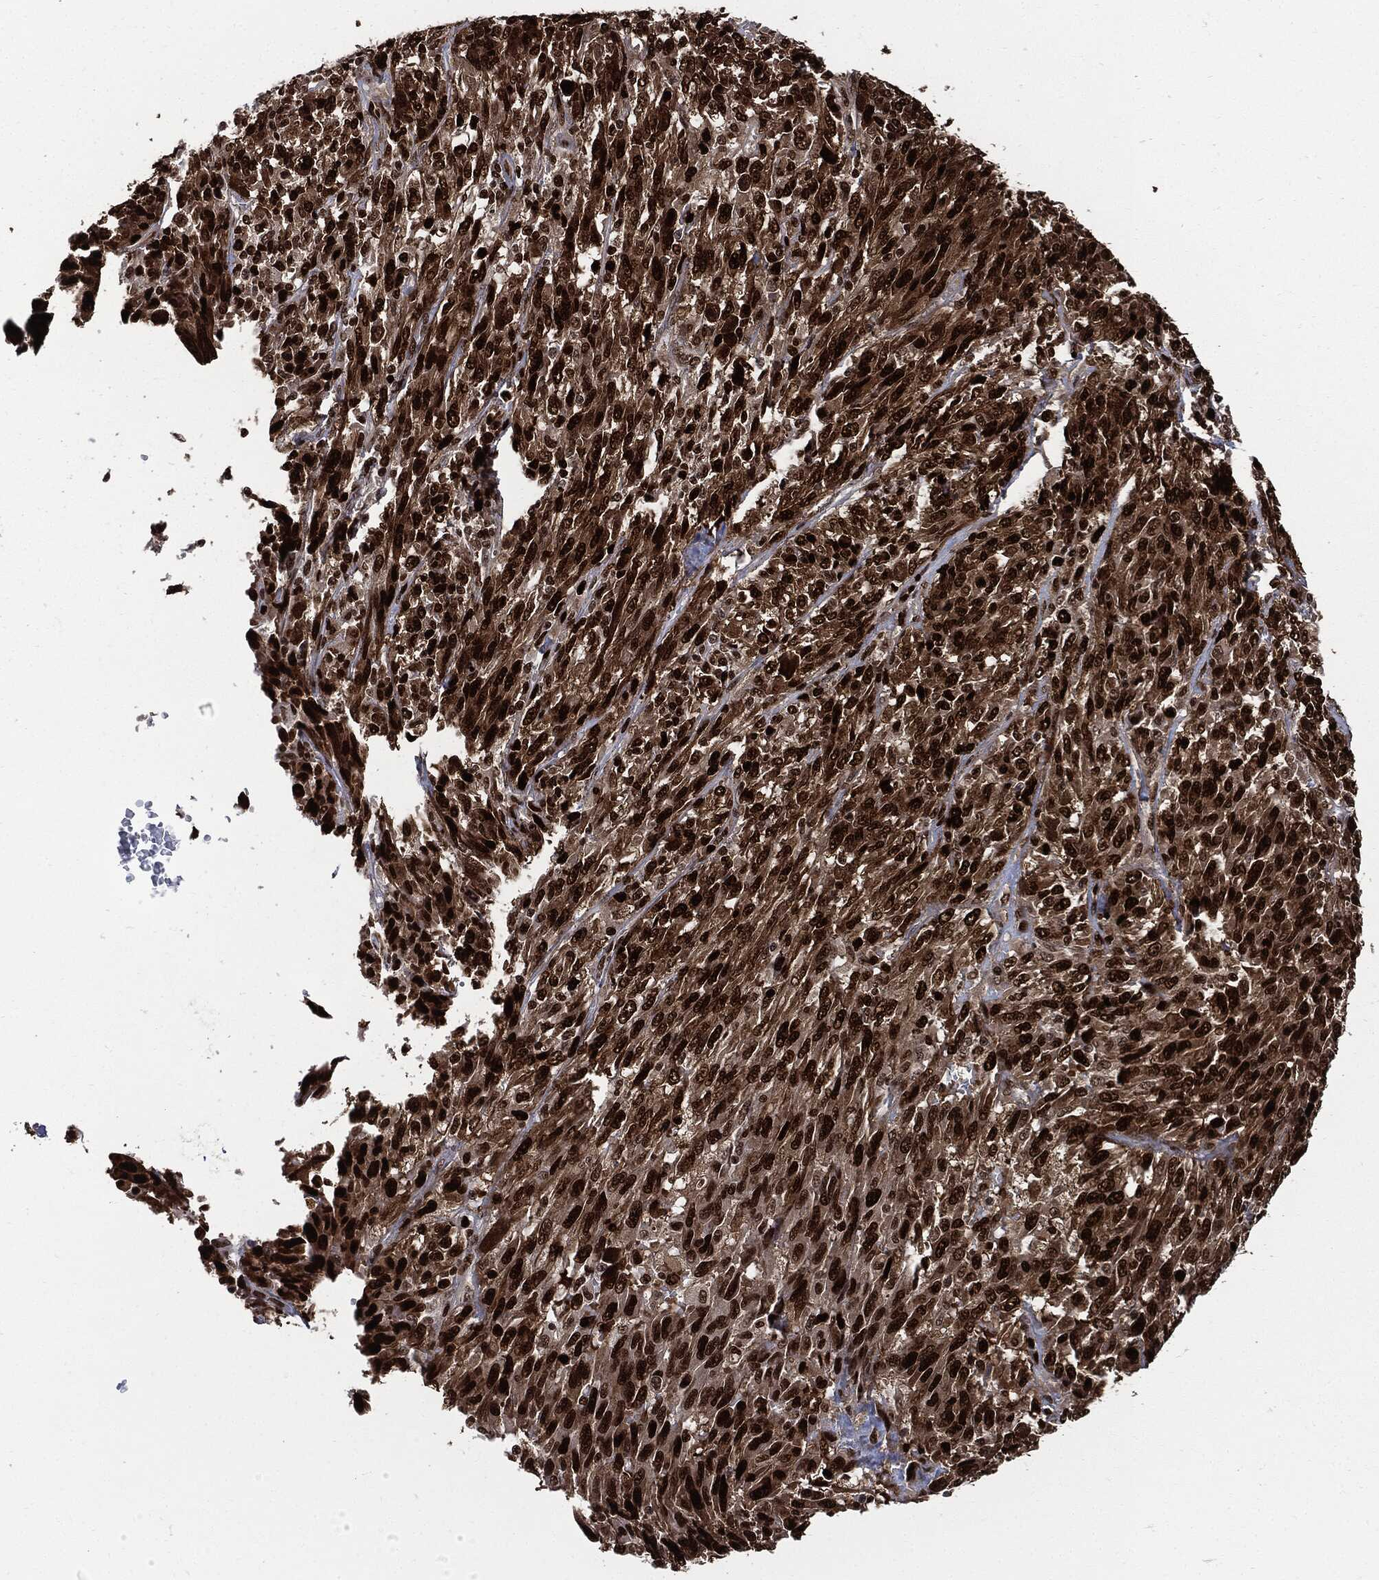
{"staining": {"intensity": "strong", "quantity": ">75%", "location": "cytoplasmic/membranous,nuclear"}, "tissue": "melanoma", "cell_type": "Tumor cells", "image_type": "cancer", "snomed": [{"axis": "morphology", "description": "Malignant melanoma, NOS"}, {"axis": "topography", "description": "Skin"}], "caption": "Immunohistochemistry (IHC) image of neoplastic tissue: human malignant melanoma stained using immunohistochemistry (IHC) demonstrates high levels of strong protein expression localized specifically in the cytoplasmic/membranous and nuclear of tumor cells, appearing as a cytoplasmic/membranous and nuclear brown color.", "gene": "PCNA", "patient": {"sex": "female", "age": 91}}